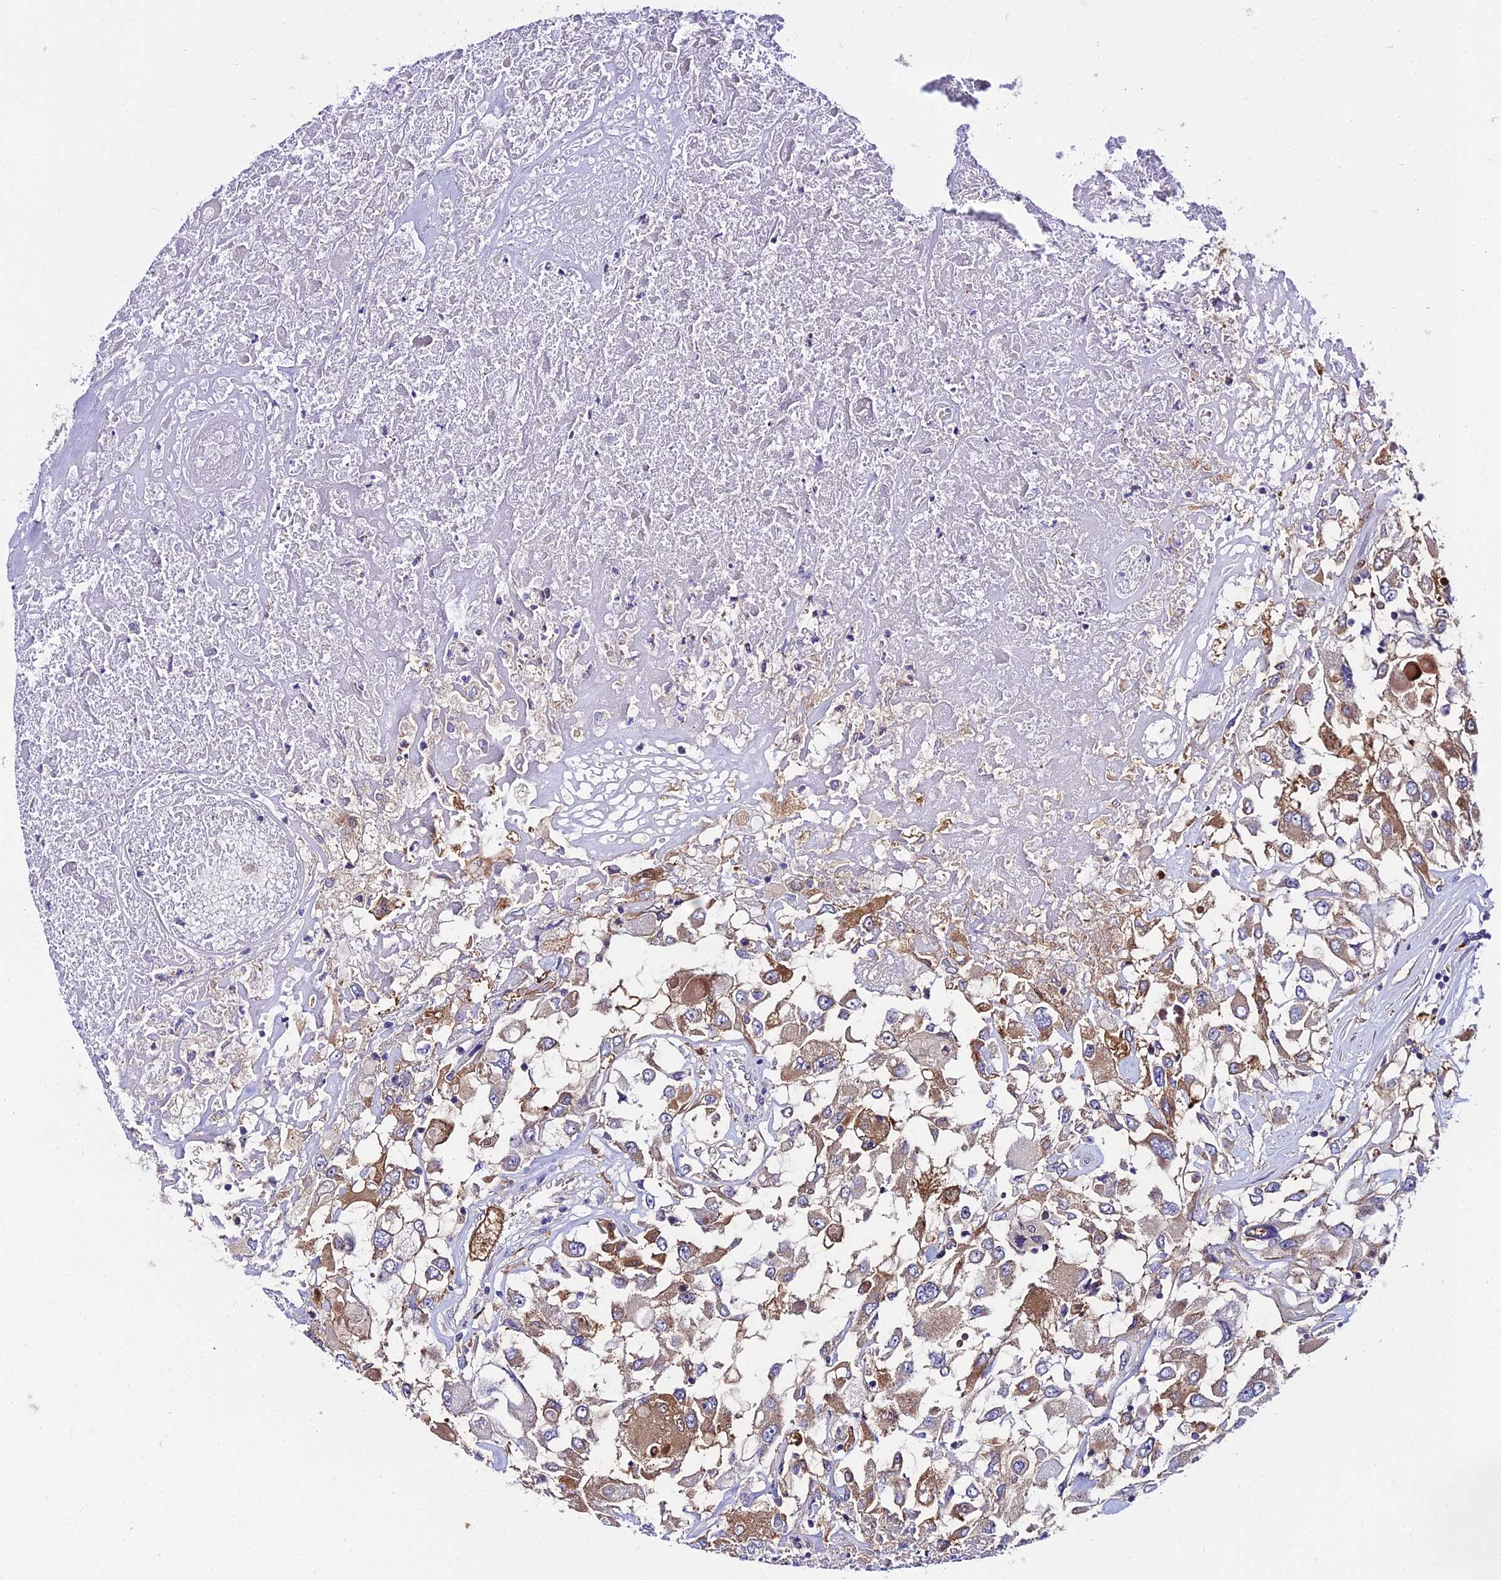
{"staining": {"intensity": "moderate", "quantity": ">75%", "location": "cytoplasmic/membranous"}, "tissue": "renal cancer", "cell_type": "Tumor cells", "image_type": "cancer", "snomed": [{"axis": "morphology", "description": "Adenocarcinoma, NOS"}, {"axis": "topography", "description": "Kidney"}], "caption": "Immunohistochemical staining of human renal adenocarcinoma displays moderate cytoplasmic/membranous protein staining in approximately >75% of tumor cells.", "gene": "C2orf69", "patient": {"sex": "female", "age": 52}}